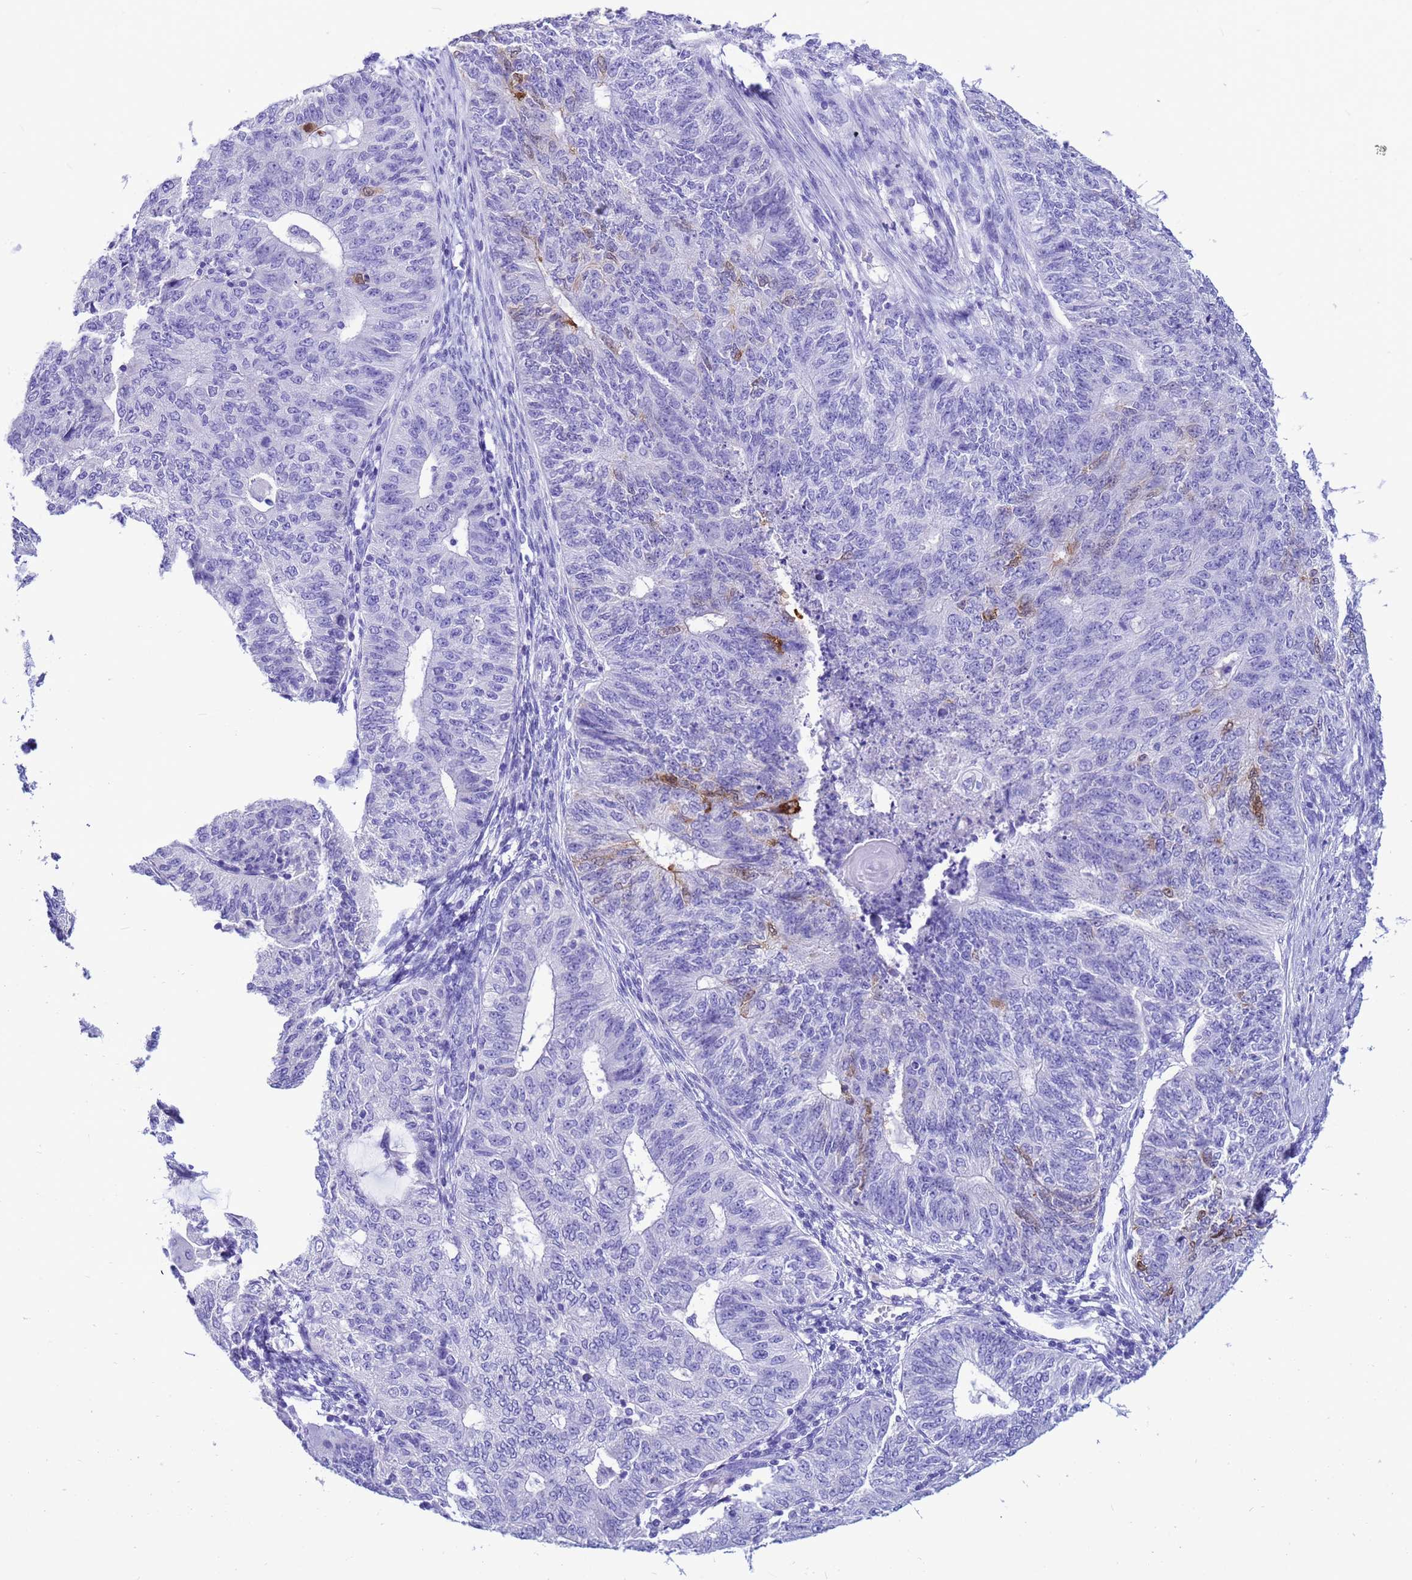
{"staining": {"intensity": "moderate", "quantity": "<25%", "location": "cytoplasmic/membranous,nuclear"}, "tissue": "endometrial cancer", "cell_type": "Tumor cells", "image_type": "cancer", "snomed": [{"axis": "morphology", "description": "Adenocarcinoma, NOS"}, {"axis": "topography", "description": "Endometrium"}], "caption": "This is an image of immunohistochemistry staining of endometrial adenocarcinoma, which shows moderate expression in the cytoplasmic/membranous and nuclear of tumor cells.", "gene": "AKR1C2", "patient": {"sex": "female", "age": 32}}